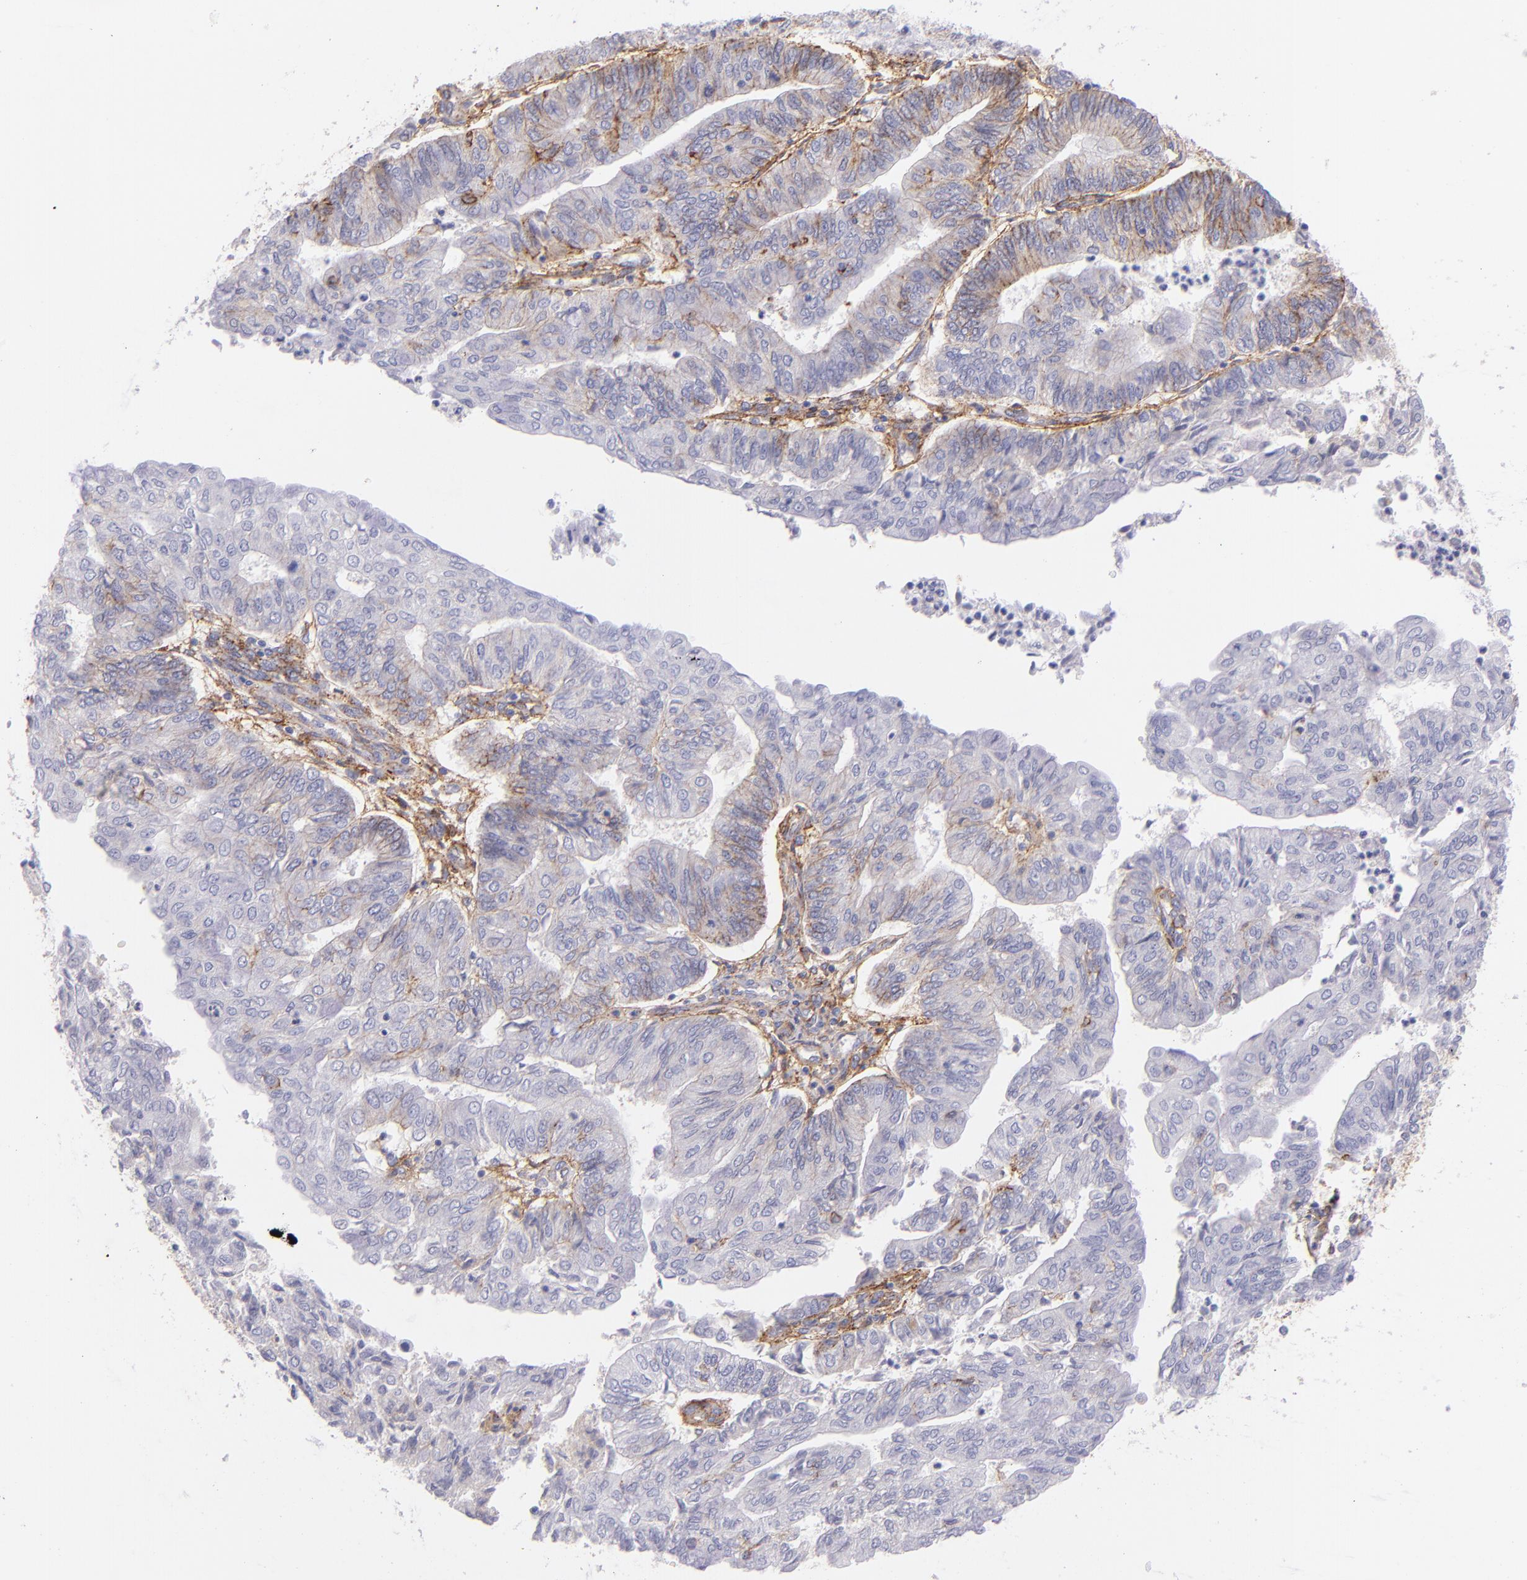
{"staining": {"intensity": "weak", "quantity": "<25%", "location": "cytoplasmic/membranous"}, "tissue": "endometrial cancer", "cell_type": "Tumor cells", "image_type": "cancer", "snomed": [{"axis": "morphology", "description": "Adenocarcinoma, NOS"}, {"axis": "topography", "description": "Endometrium"}], "caption": "IHC micrograph of endometrial adenocarcinoma stained for a protein (brown), which exhibits no expression in tumor cells.", "gene": "CD81", "patient": {"sex": "female", "age": 59}}